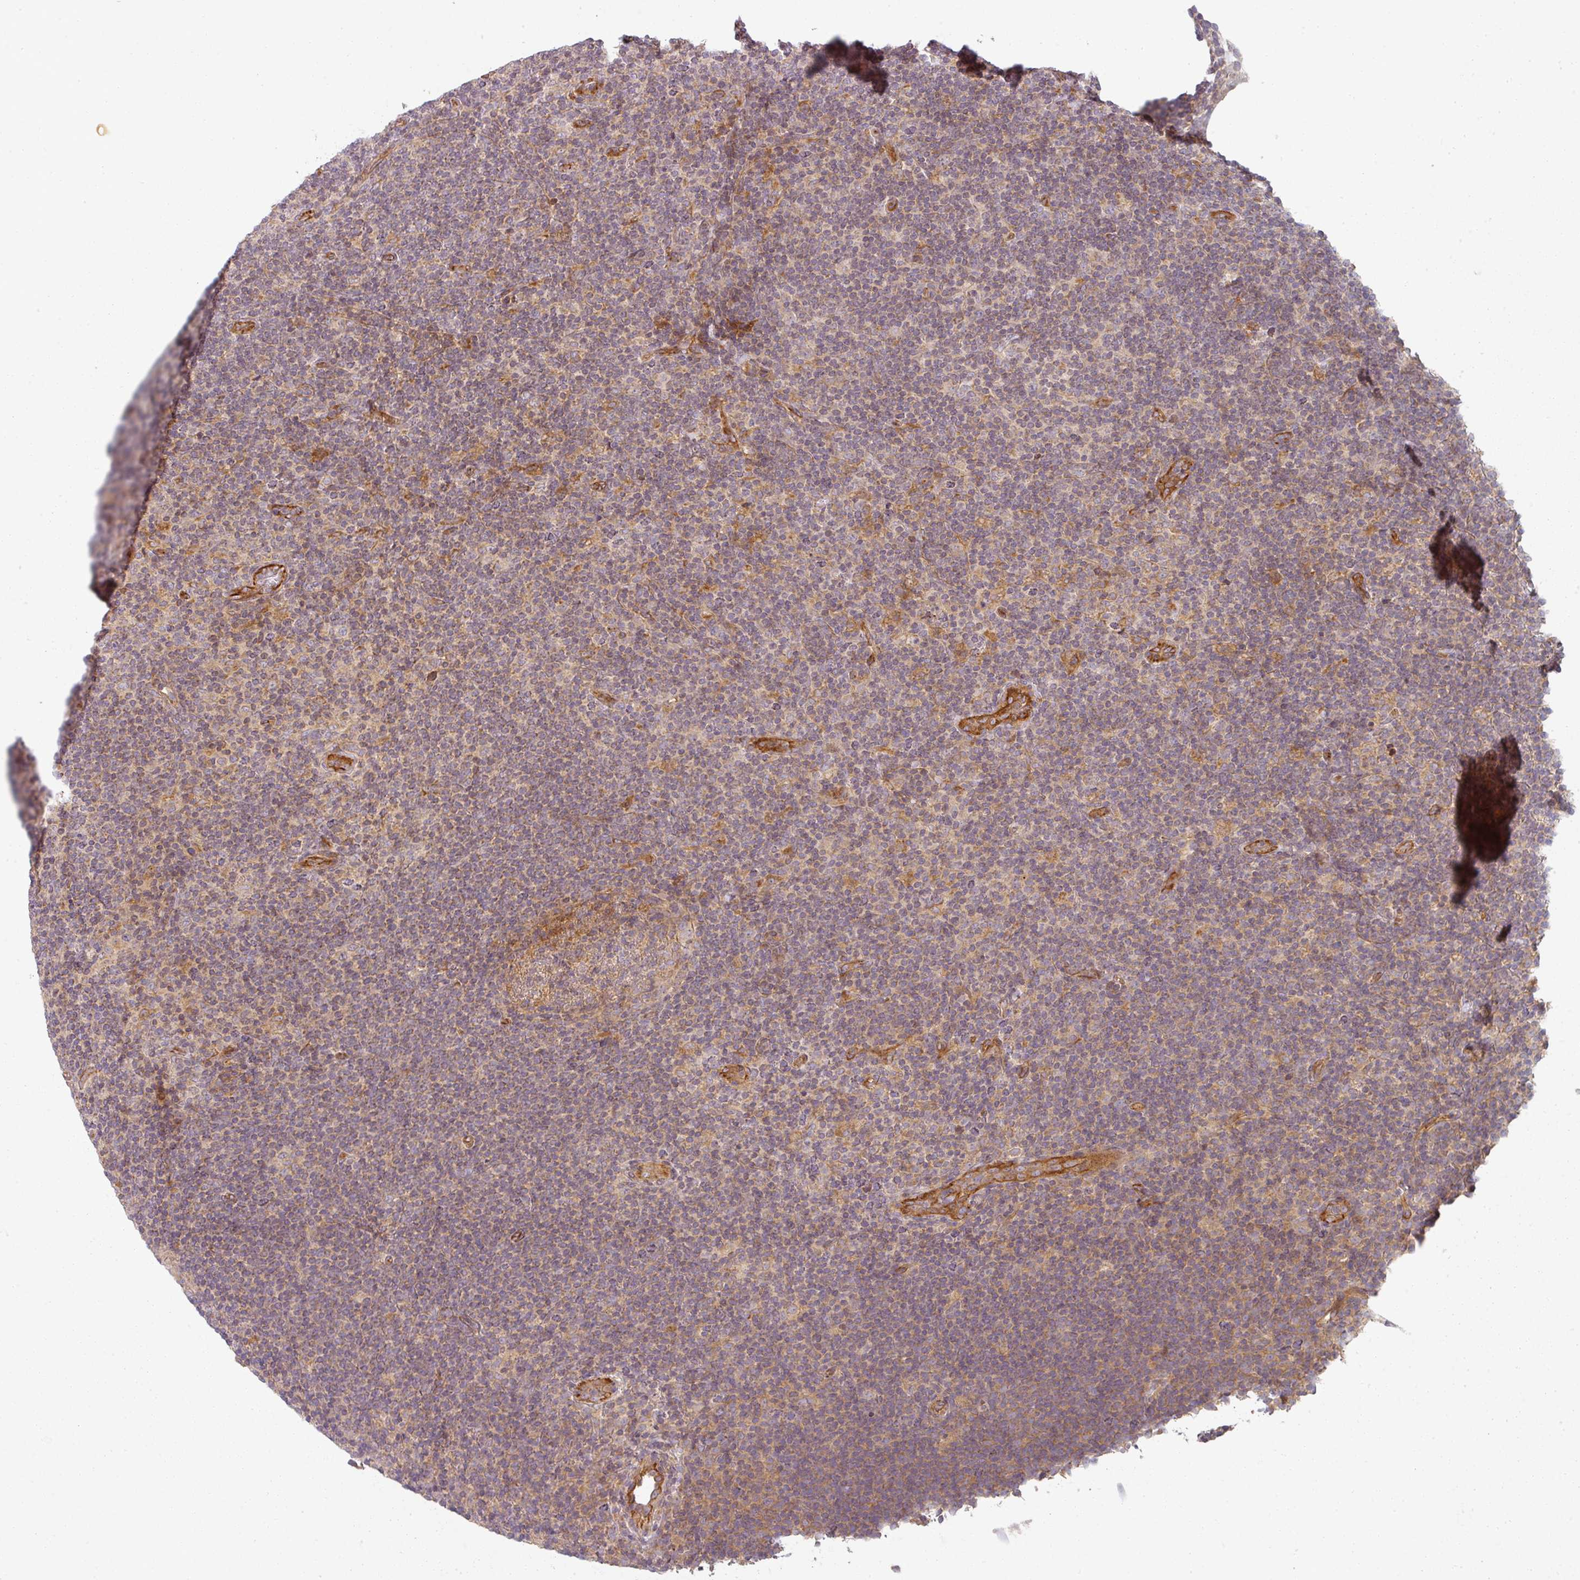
{"staining": {"intensity": "weak", "quantity": "<25%", "location": "cytoplasmic/membranous"}, "tissue": "lymphoma", "cell_type": "Tumor cells", "image_type": "cancer", "snomed": [{"axis": "morphology", "description": "Hodgkin's disease, NOS"}, {"axis": "topography", "description": "Lymph node"}], "caption": "An image of lymphoma stained for a protein shows no brown staining in tumor cells.", "gene": "CNOT1", "patient": {"sex": "female", "age": 57}}